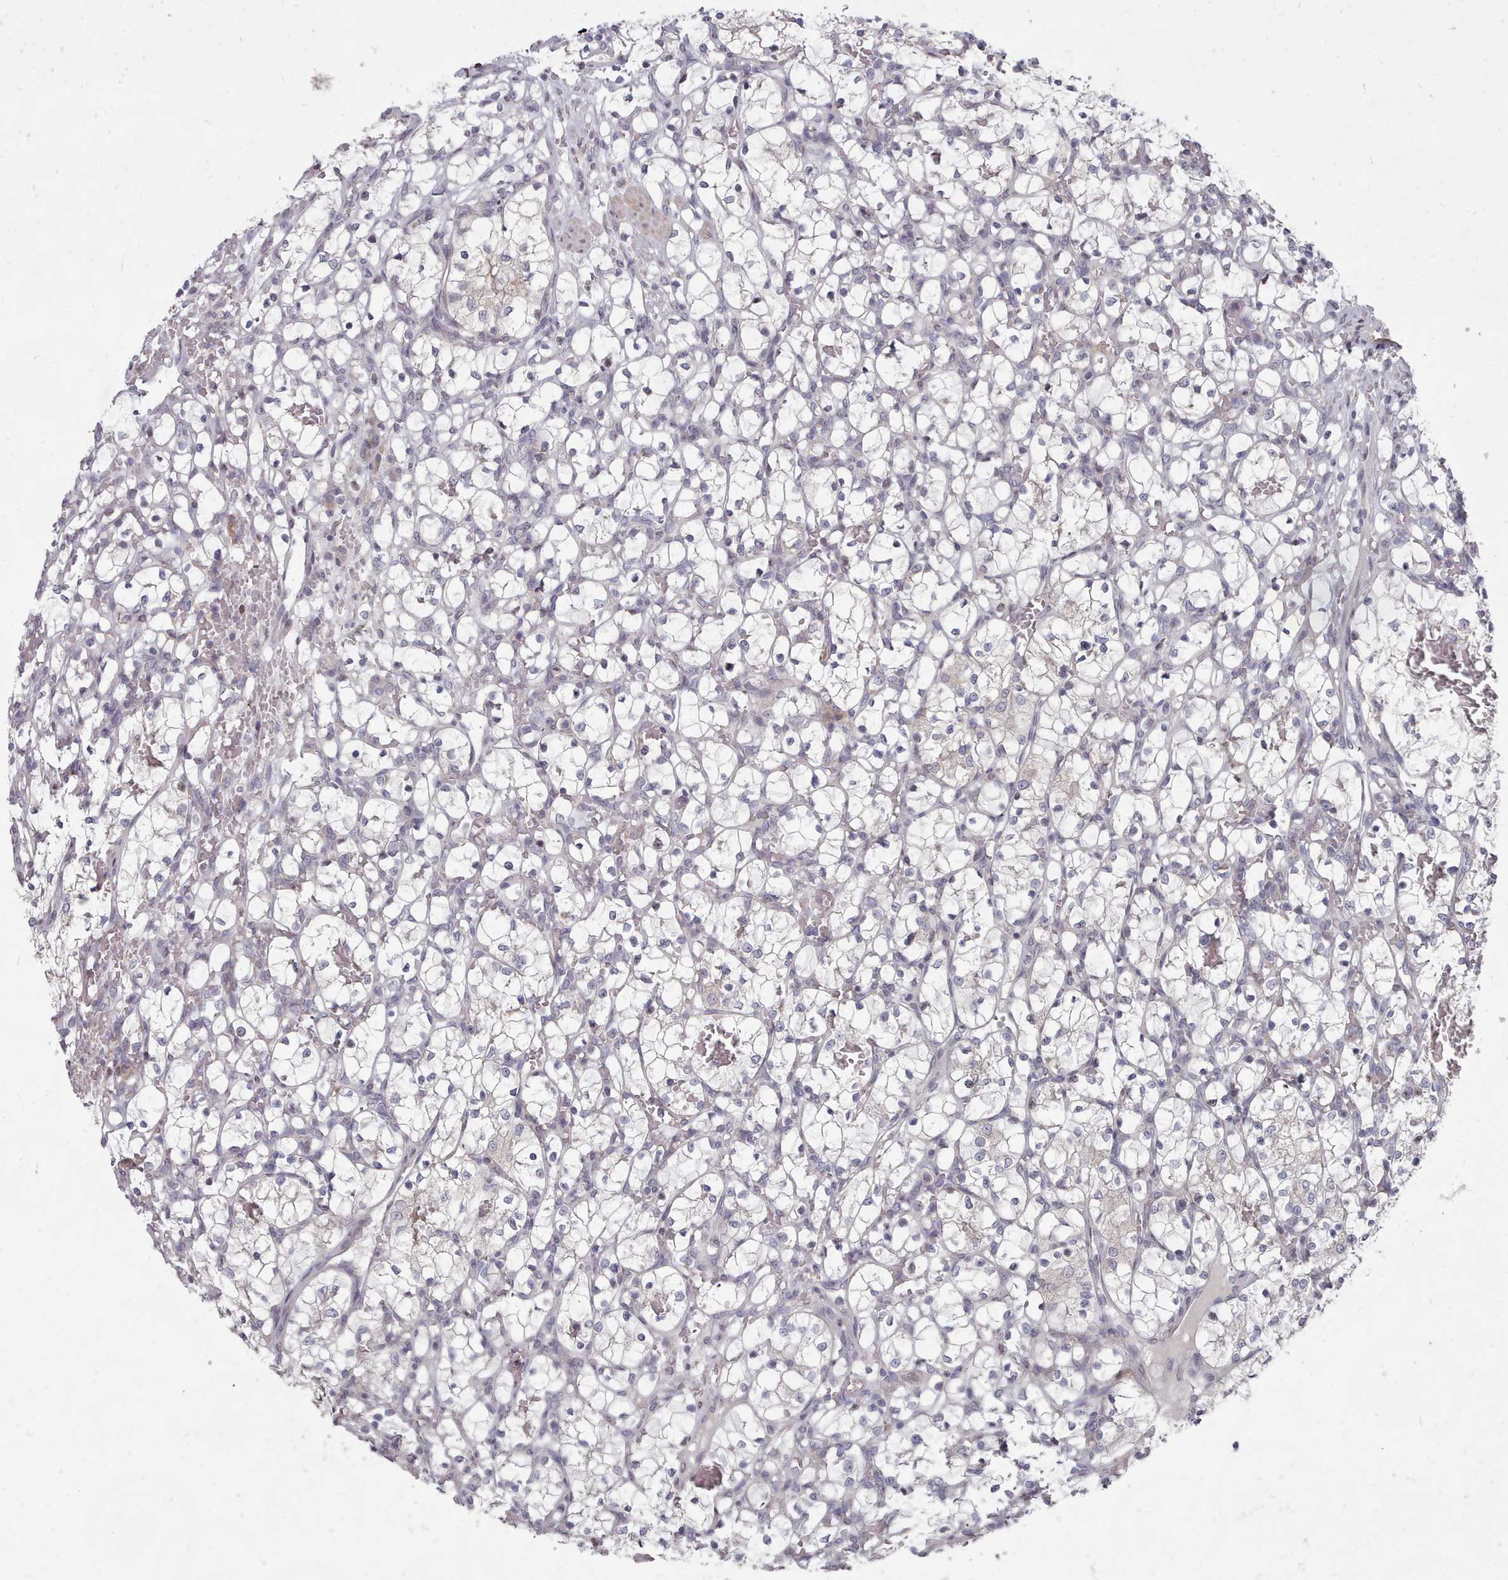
{"staining": {"intensity": "negative", "quantity": "none", "location": "none"}, "tissue": "renal cancer", "cell_type": "Tumor cells", "image_type": "cancer", "snomed": [{"axis": "morphology", "description": "Adenocarcinoma, NOS"}, {"axis": "topography", "description": "Kidney"}], "caption": "Histopathology image shows no protein expression in tumor cells of renal cancer (adenocarcinoma) tissue.", "gene": "ACKR3", "patient": {"sex": "female", "age": 69}}